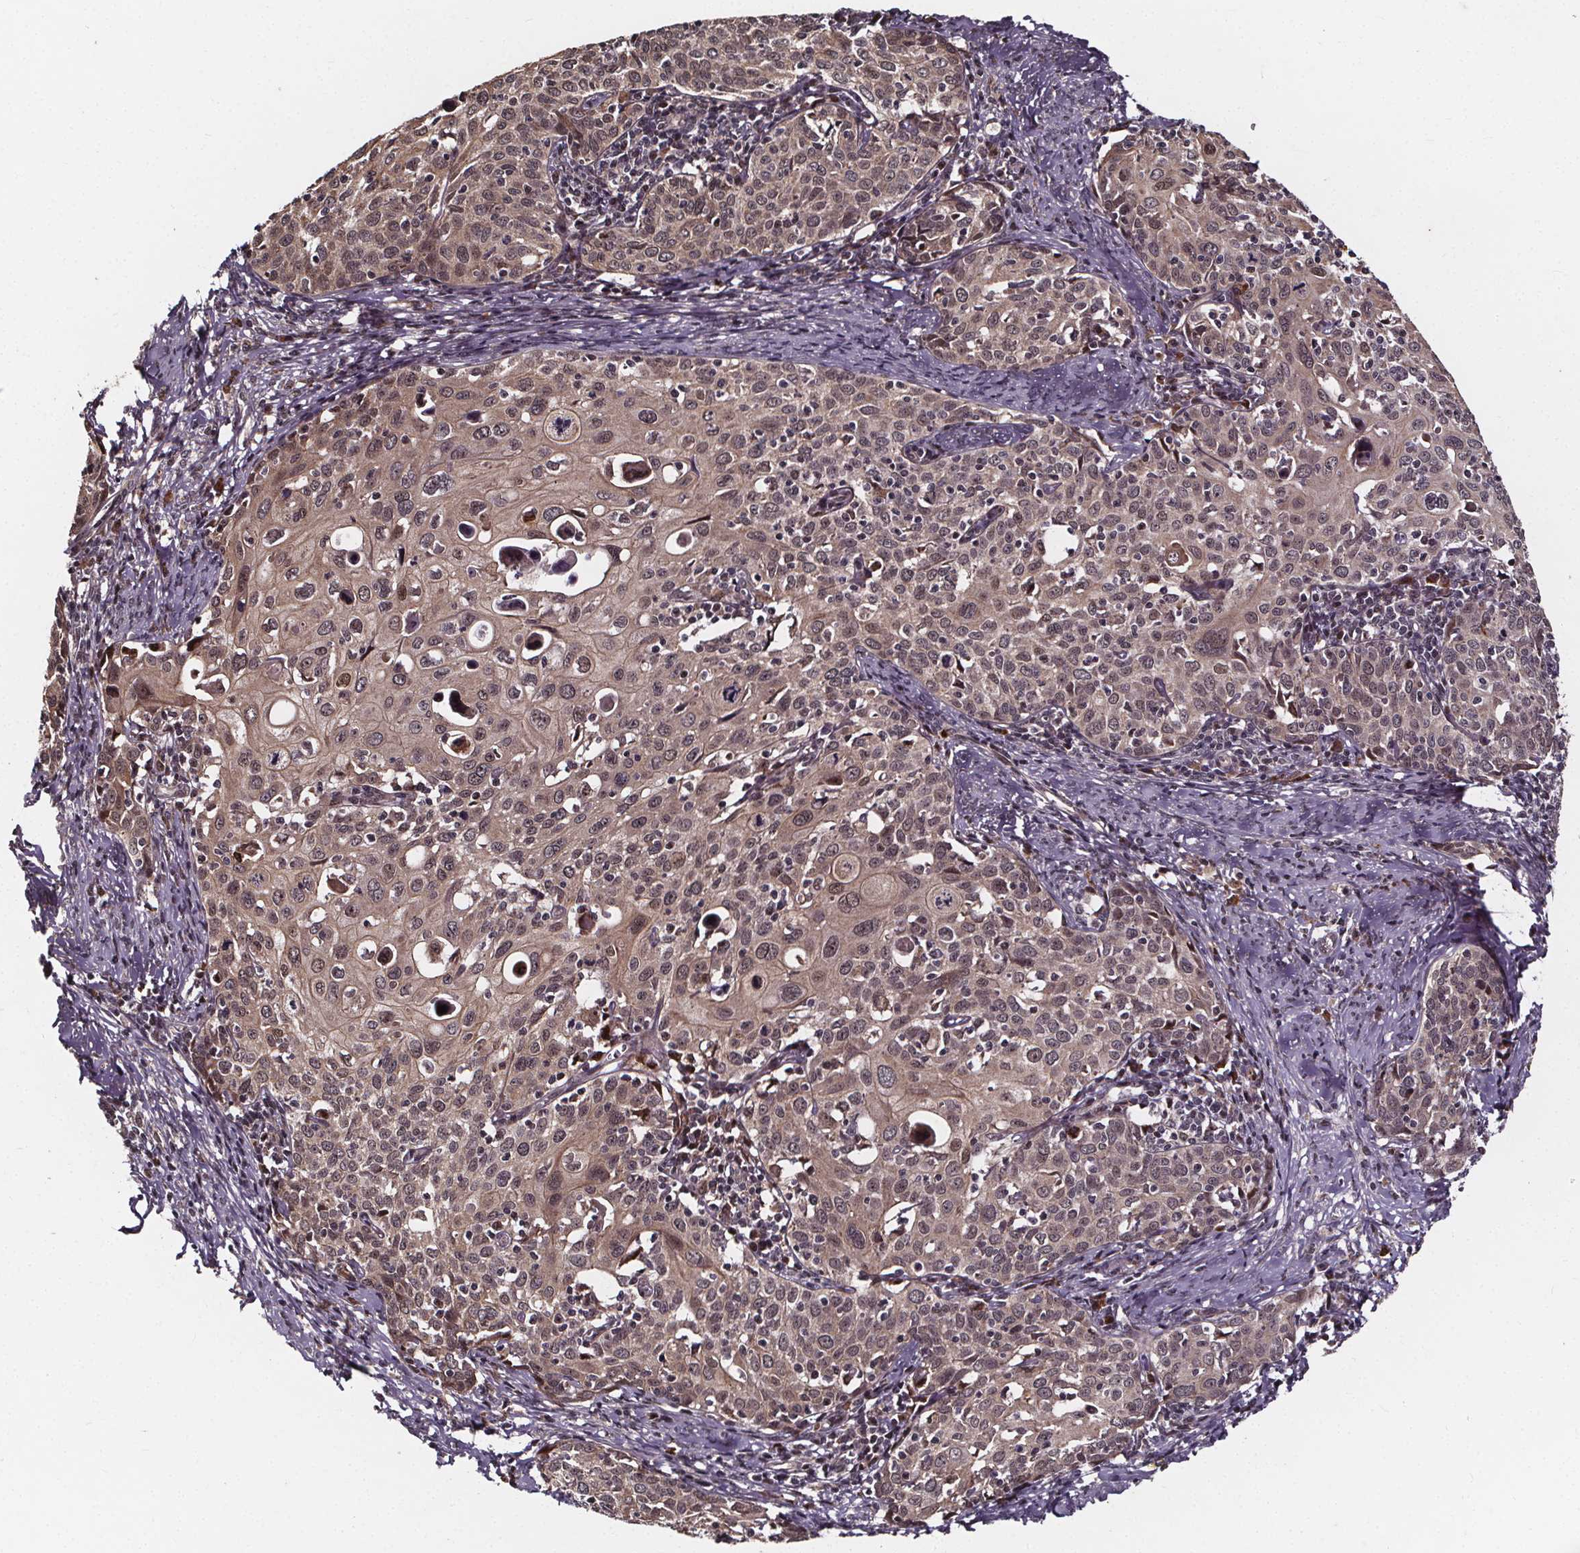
{"staining": {"intensity": "weak", "quantity": "<25%", "location": "cytoplasmic/membranous,nuclear"}, "tissue": "cervical cancer", "cell_type": "Tumor cells", "image_type": "cancer", "snomed": [{"axis": "morphology", "description": "Squamous cell carcinoma, NOS"}, {"axis": "topography", "description": "Cervix"}], "caption": "DAB immunohistochemical staining of human squamous cell carcinoma (cervical) reveals no significant expression in tumor cells.", "gene": "DDIT3", "patient": {"sex": "female", "age": 62}}